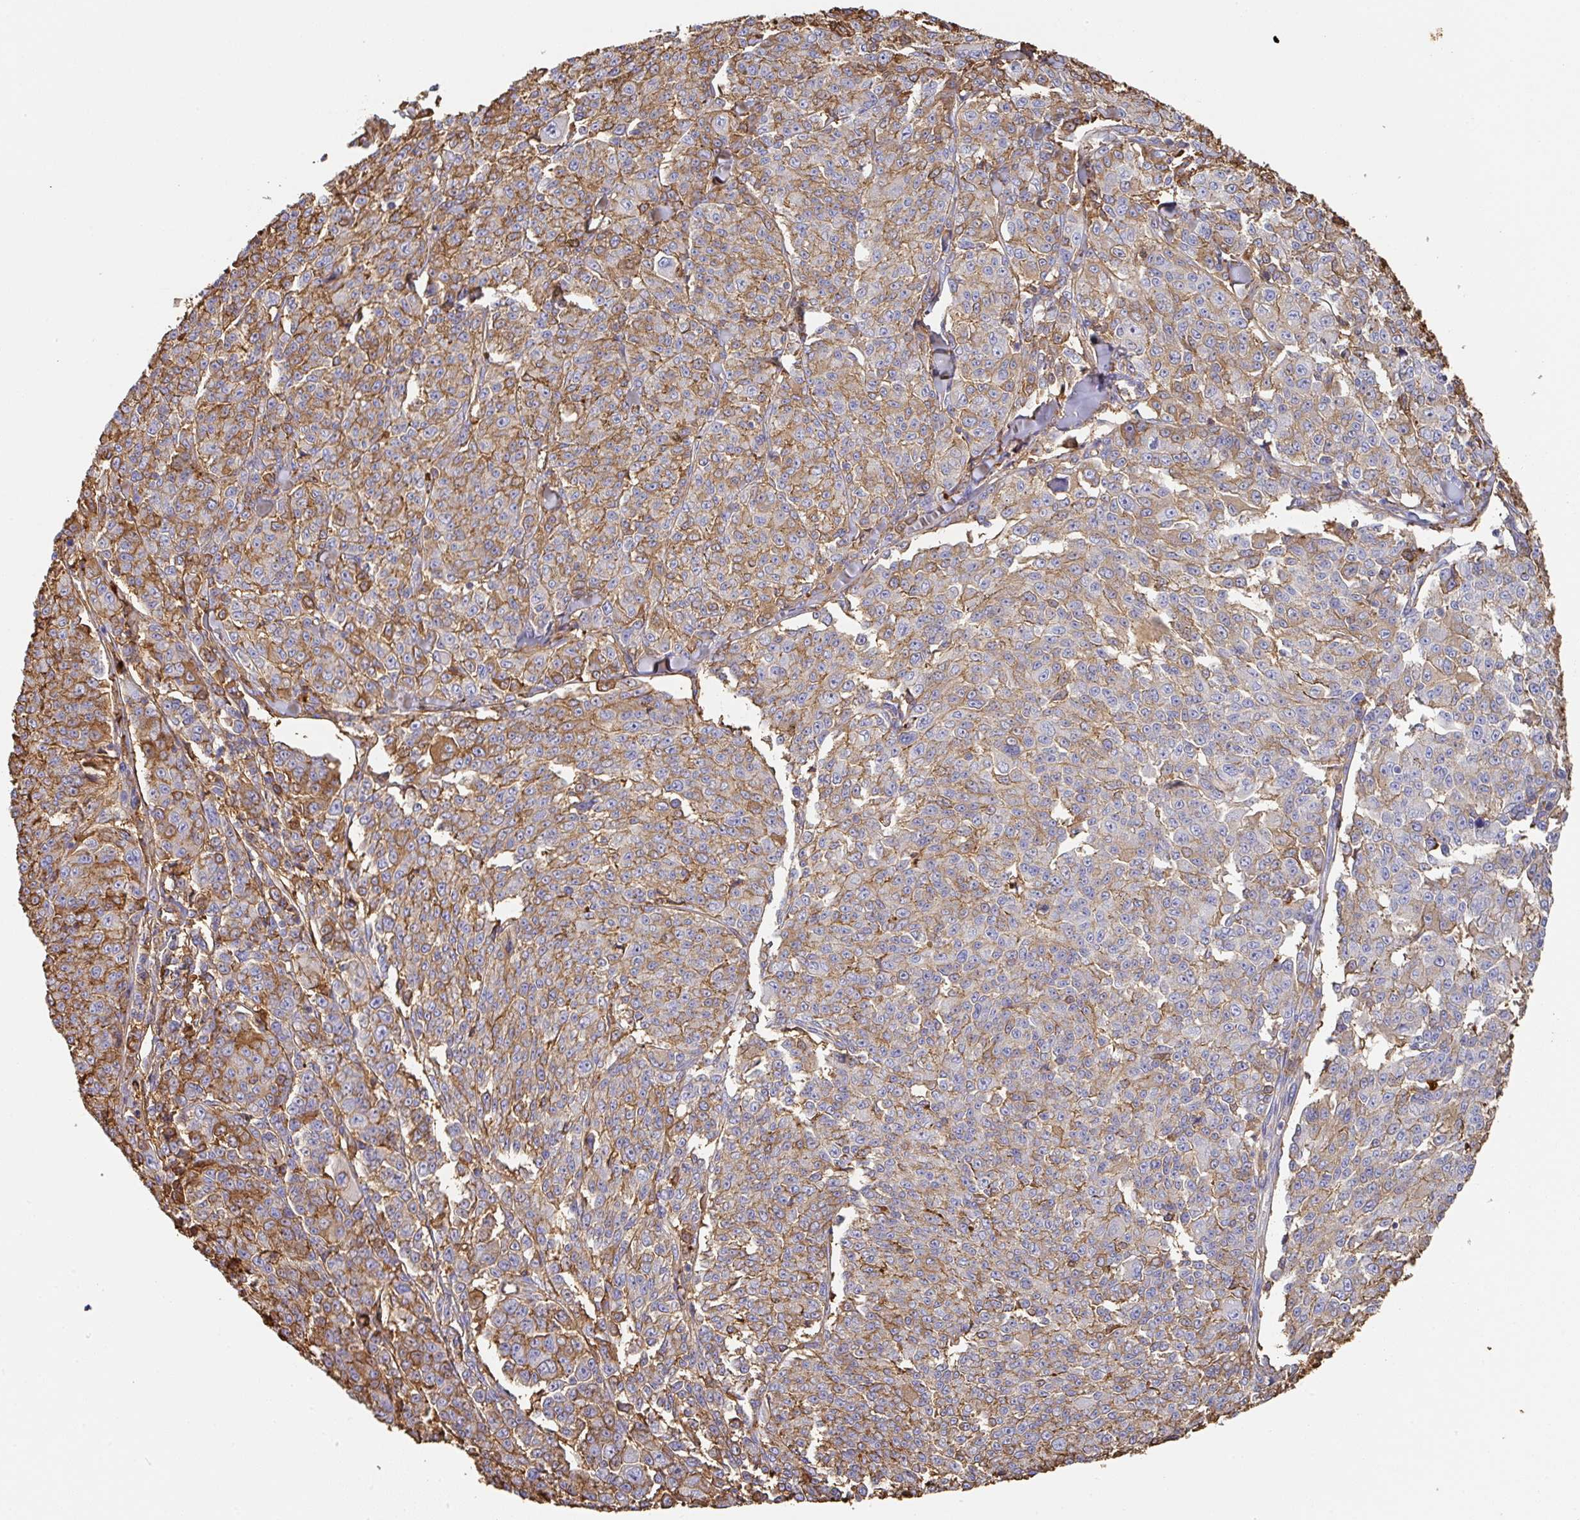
{"staining": {"intensity": "moderate", "quantity": "25%-75%", "location": "cytoplasmic/membranous"}, "tissue": "melanoma", "cell_type": "Tumor cells", "image_type": "cancer", "snomed": [{"axis": "morphology", "description": "Malignant melanoma, NOS"}, {"axis": "topography", "description": "Skin"}], "caption": "Tumor cells show moderate cytoplasmic/membranous positivity in approximately 25%-75% of cells in malignant melanoma.", "gene": "ALB", "patient": {"sex": "female", "age": 52}}